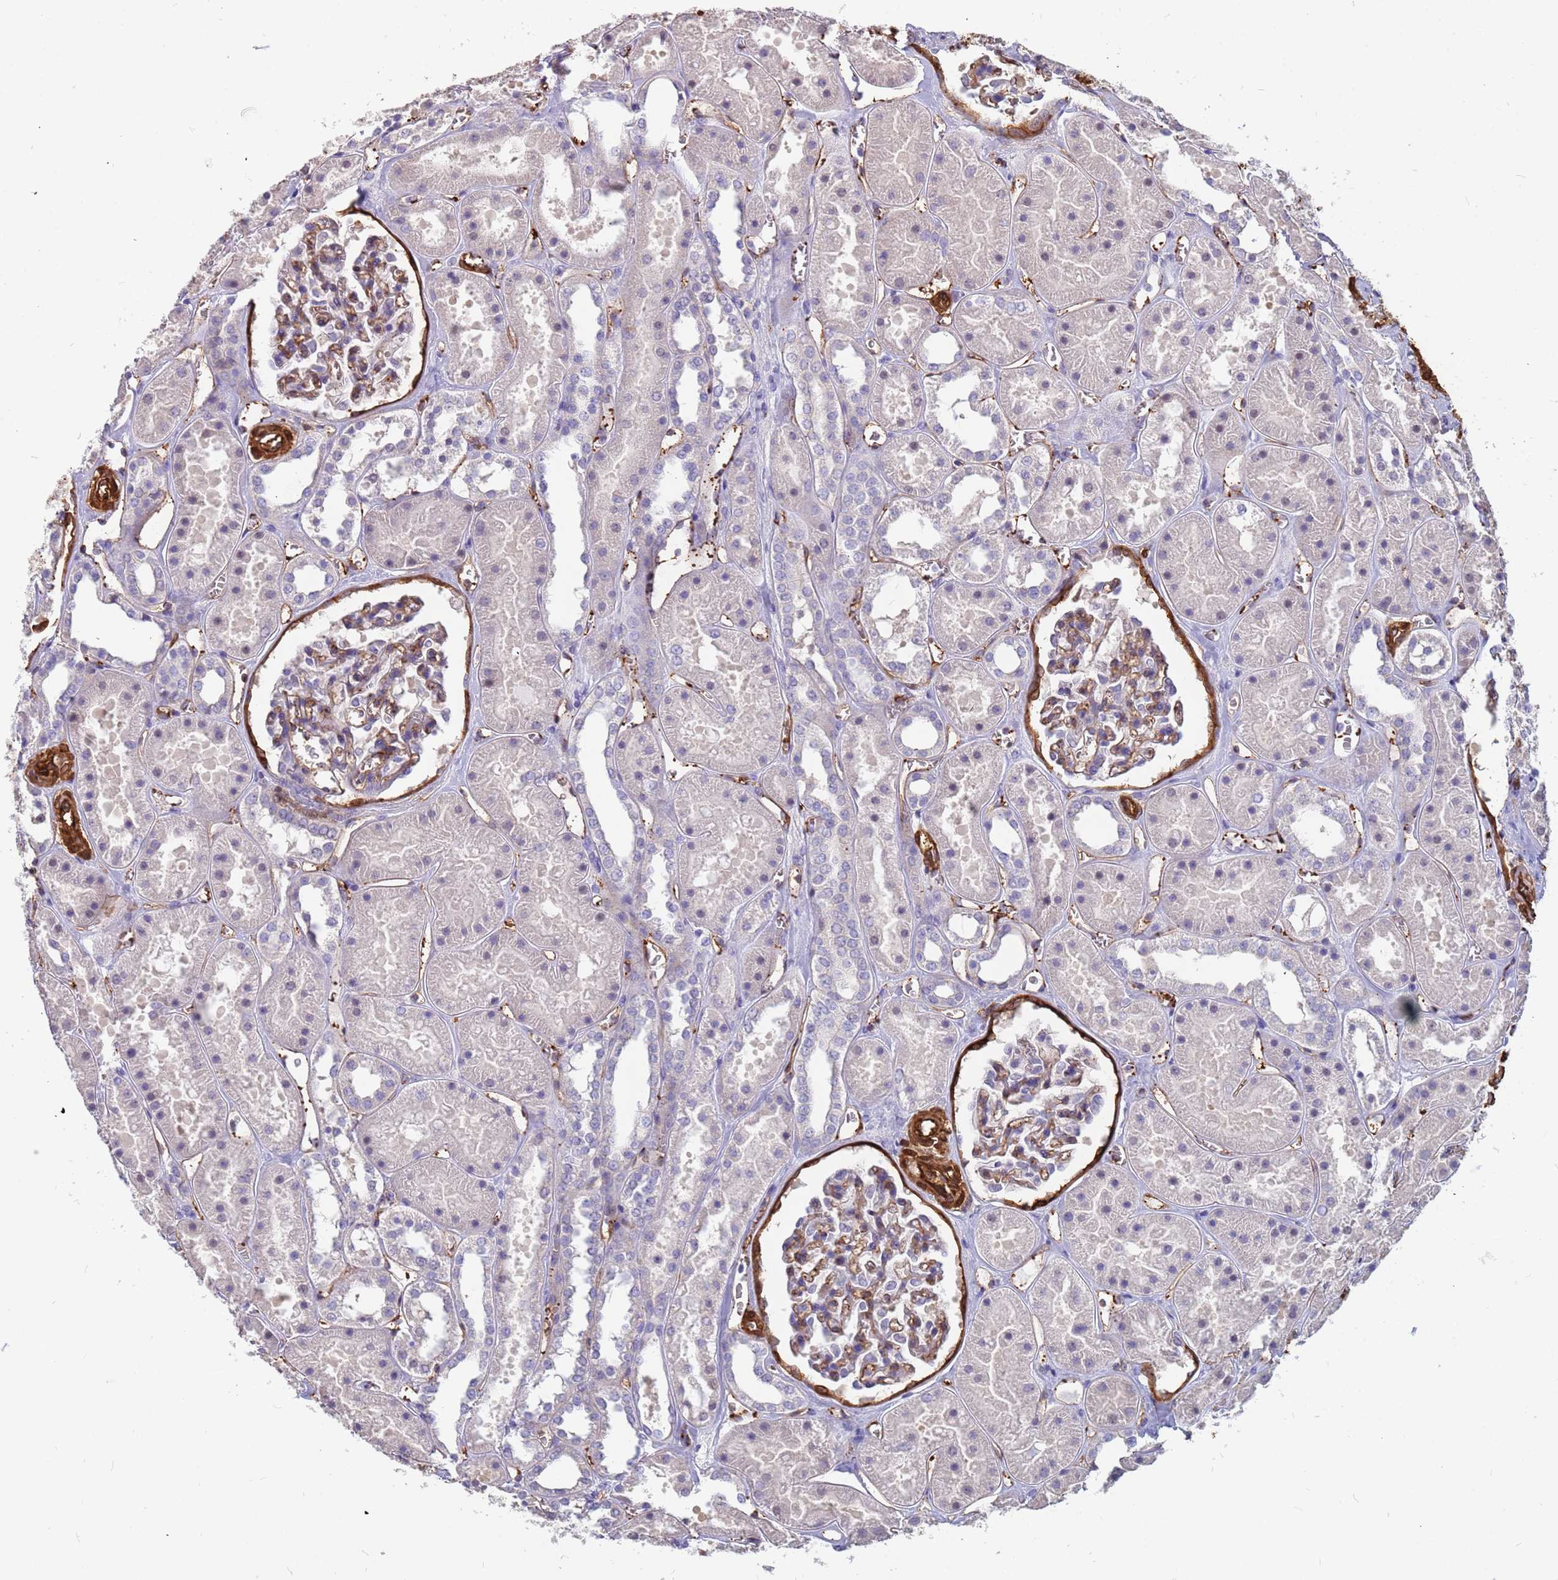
{"staining": {"intensity": "moderate", "quantity": "25%-75%", "location": "cytoplasmic/membranous"}, "tissue": "kidney", "cell_type": "Cells in glomeruli", "image_type": "normal", "snomed": [{"axis": "morphology", "description": "Normal tissue, NOS"}, {"axis": "topography", "description": "Kidney"}], "caption": "High-power microscopy captured an IHC micrograph of benign kidney, revealing moderate cytoplasmic/membranous staining in approximately 25%-75% of cells in glomeruli. The staining was performed using DAB (3,3'-diaminobenzidine), with brown indicating positive protein expression. Nuclei are stained blue with hematoxylin.", "gene": "EHD2", "patient": {"sex": "female", "age": 41}}